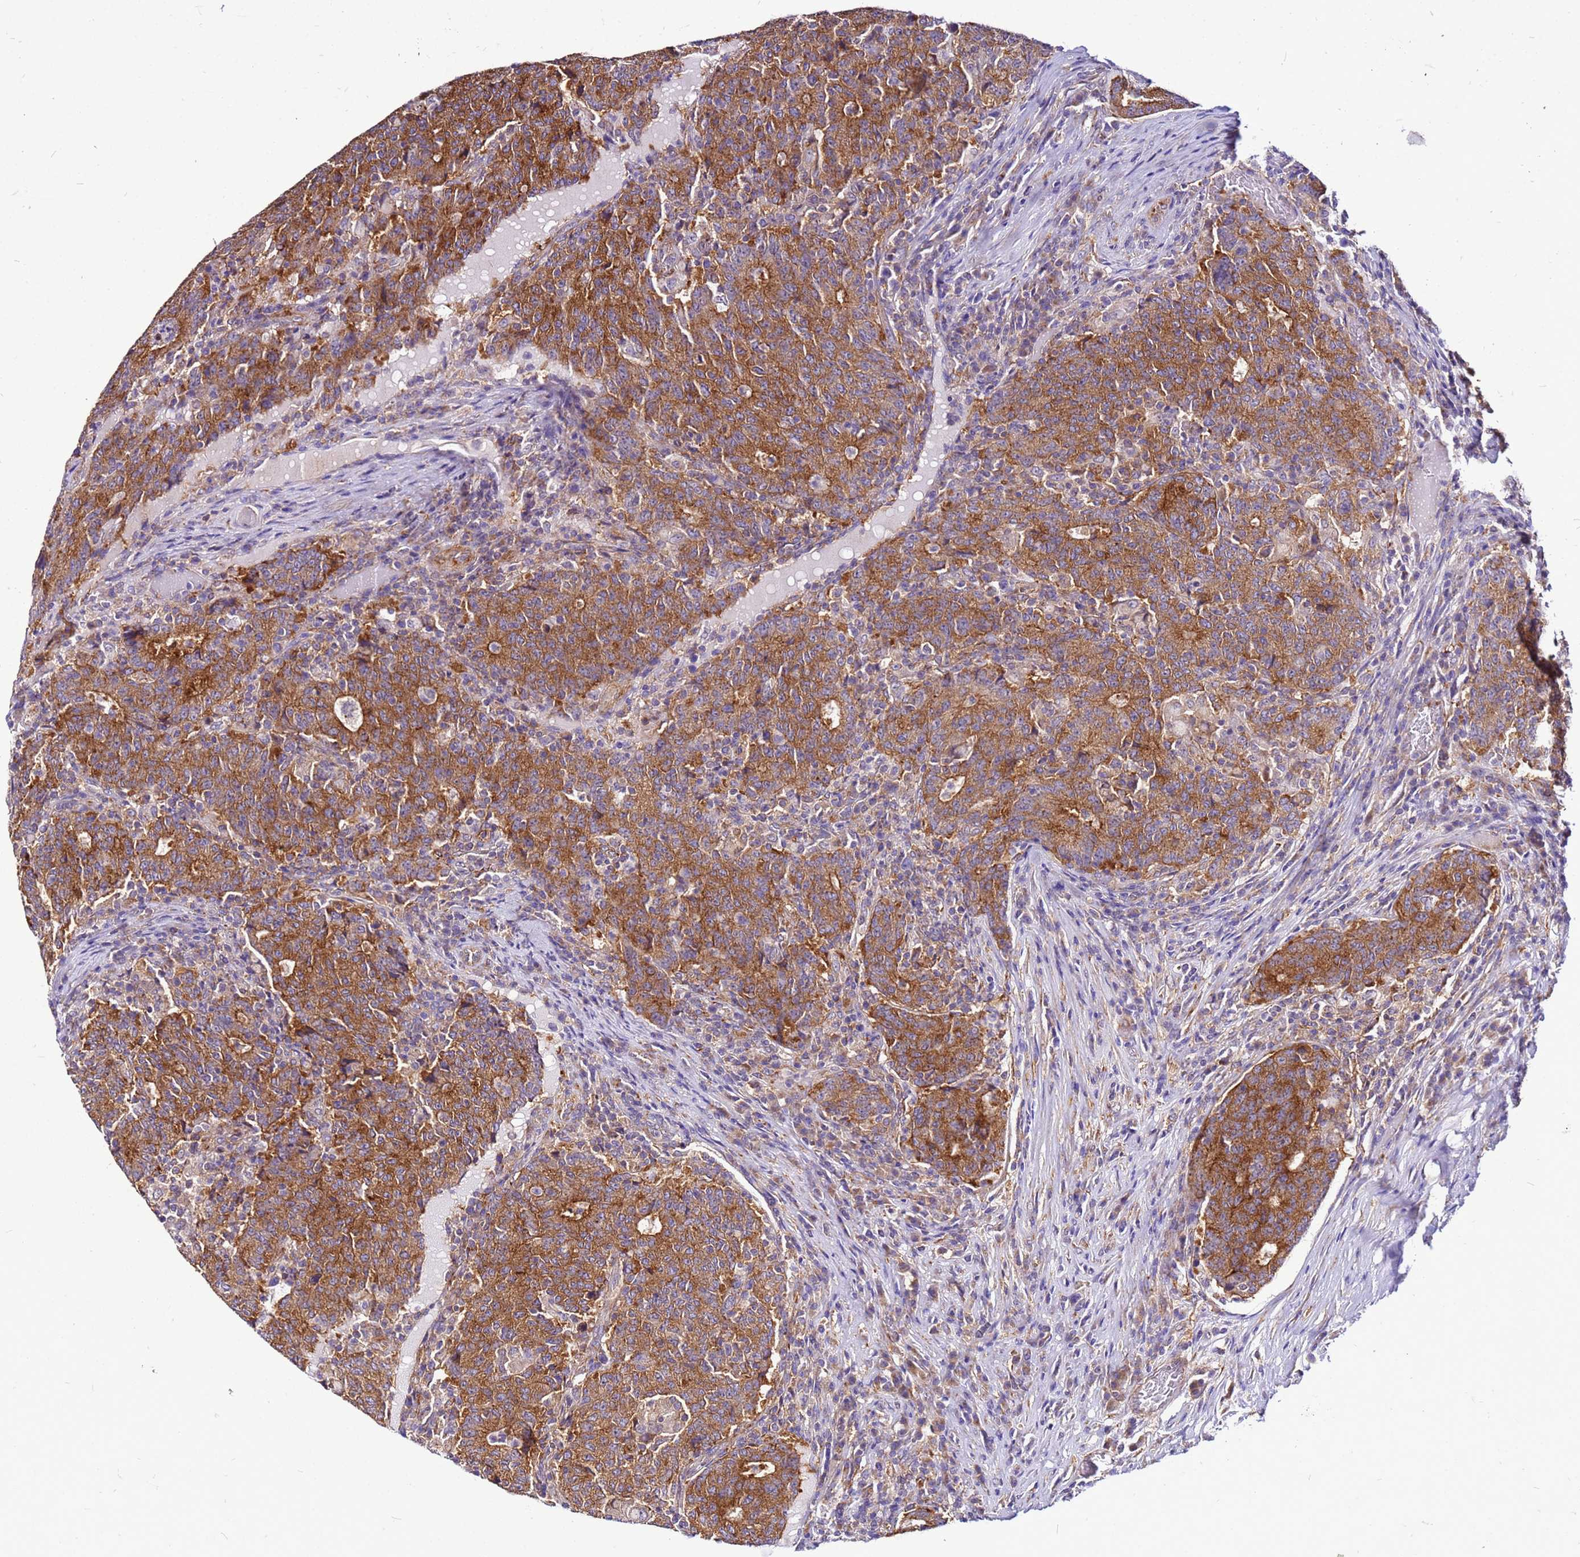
{"staining": {"intensity": "strong", "quantity": ">75%", "location": "cytoplasmic/membranous"}, "tissue": "colorectal cancer", "cell_type": "Tumor cells", "image_type": "cancer", "snomed": [{"axis": "morphology", "description": "Adenocarcinoma, NOS"}, {"axis": "topography", "description": "Colon"}], "caption": "High-magnification brightfield microscopy of colorectal cancer stained with DAB (brown) and counterstained with hematoxylin (blue). tumor cells exhibit strong cytoplasmic/membranous expression is appreciated in approximately>75% of cells. The protein of interest is shown in brown color, while the nuclei are stained blue.", "gene": "PKD1", "patient": {"sex": "female", "age": 75}}